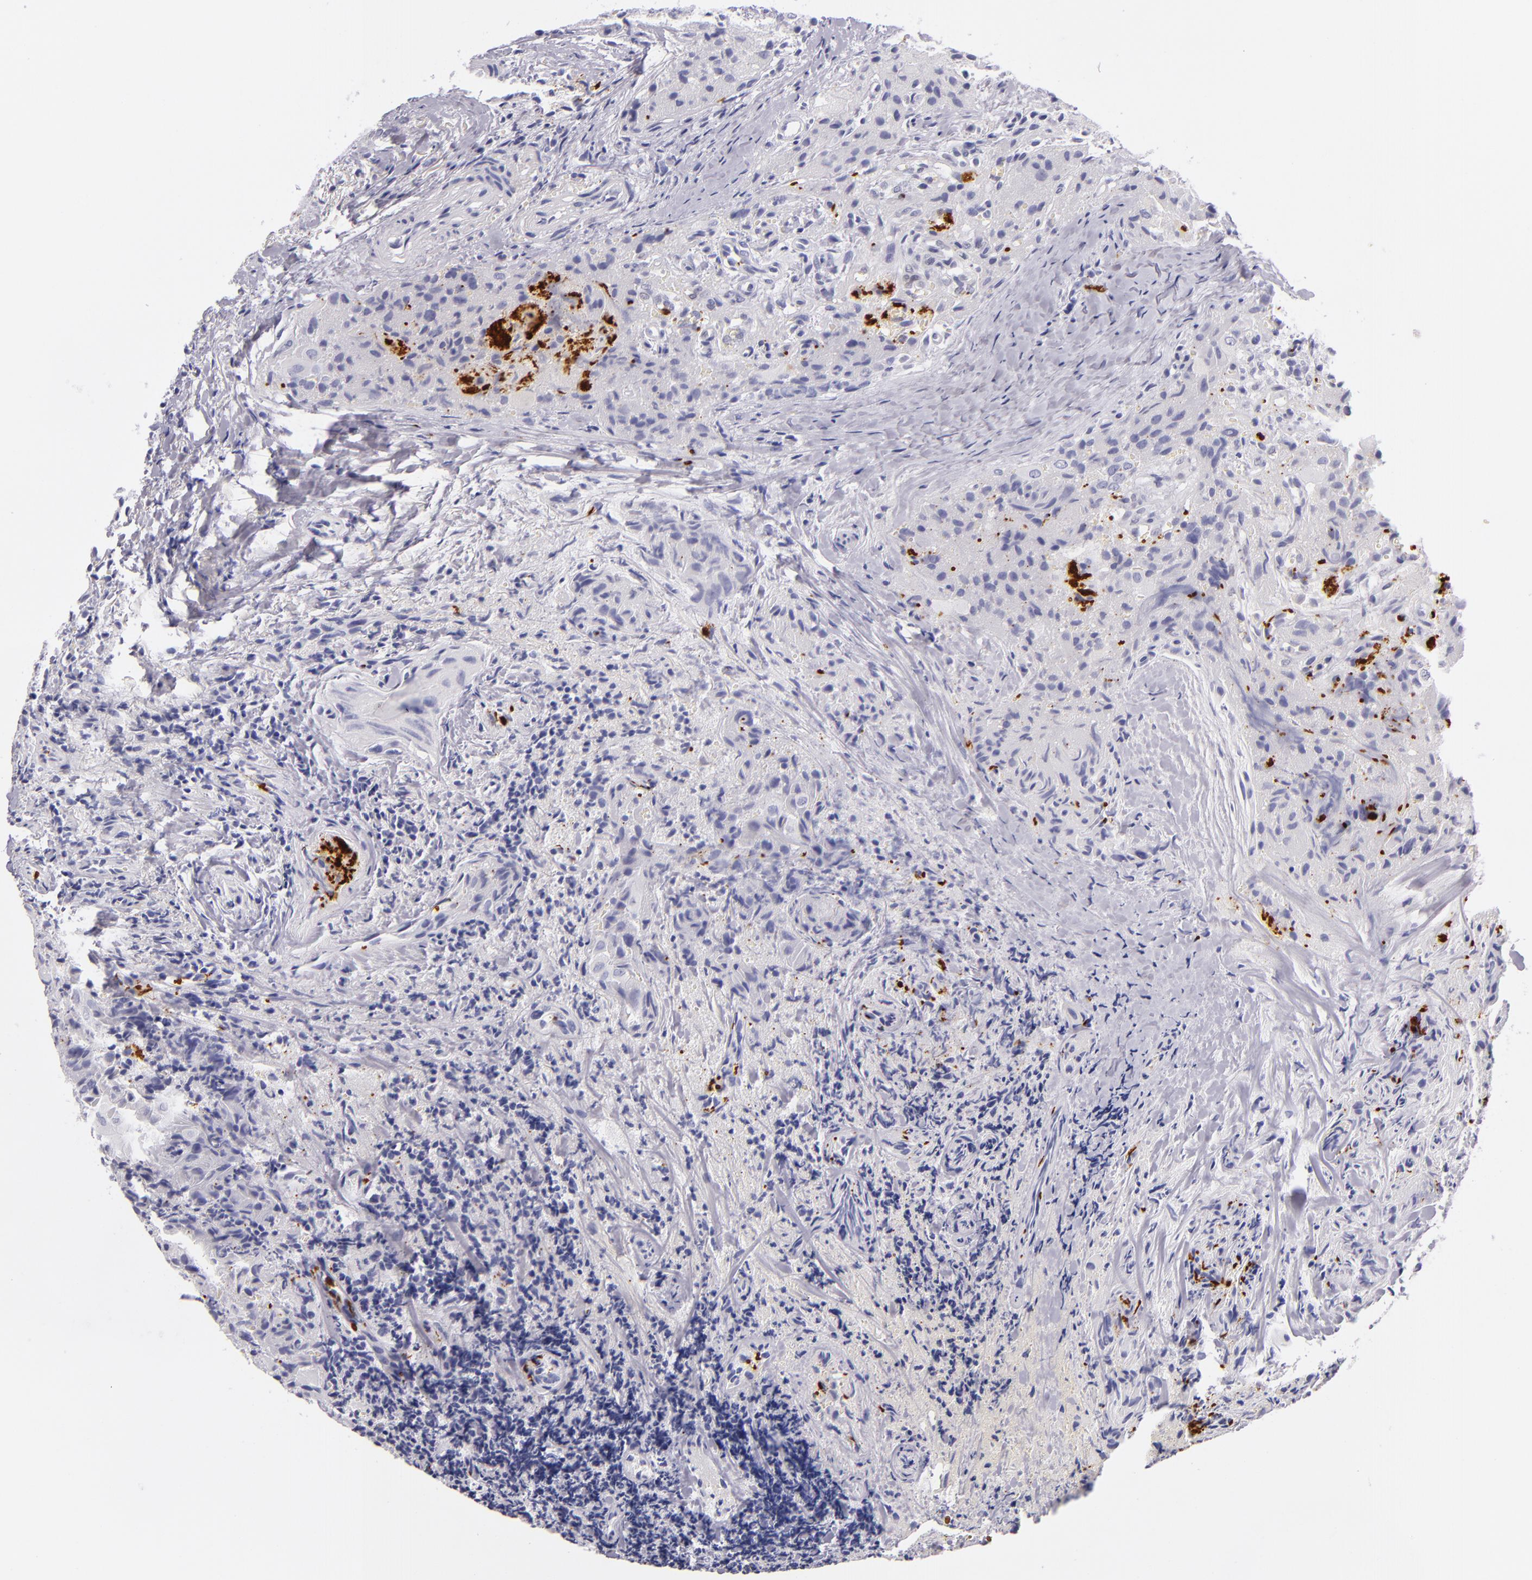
{"staining": {"intensity": "negative", "quantity": "none", "location": "none"}, "tissue": "thyroid cancer", "cell_type": "Tumor cells", "image_type": "cancer", "snomed": [{"axis": "morphology", "description": "Papillary adenocarcinoma, NOS"}, {"axis": "topography", "description": "Thyroid gland"}], "caption": "Immunohistochemical staining of thyroid cancer displays no significant expression in tumor cells.", "gene": "GP1BA", "patient": {"sex": "female", "age": 71}}